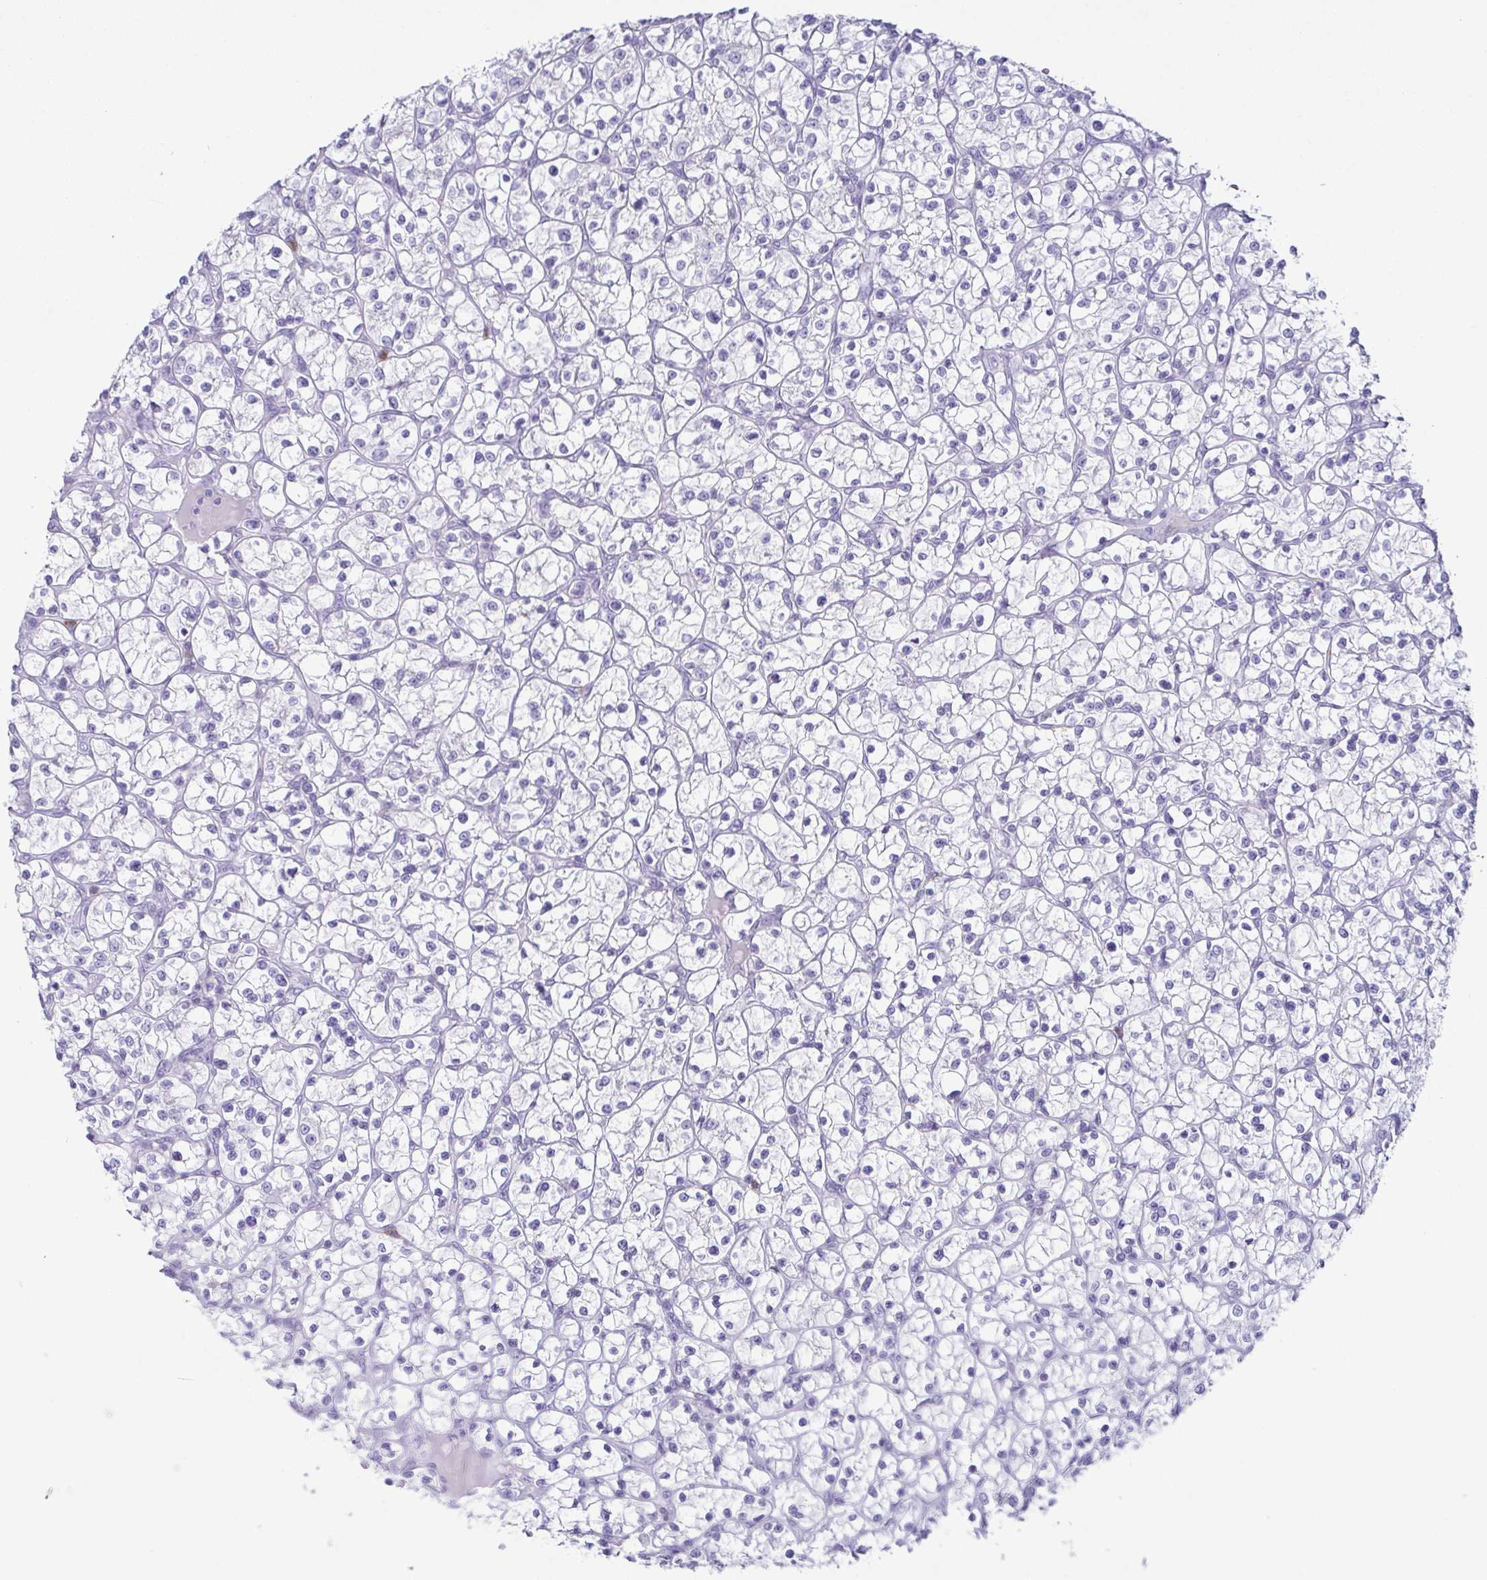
{"staining": {"intensity": "negative", "quantity": "none", "location": "none"}, "tissue": "renal cancer", "cell_type": "Tumor cells", "image_type": "cancer", "snomed": [{"axis": "morphology", "description": "Adenocarcinoma, NOS"}, {"axis": "topography", "description": "Kidney"}], "caption": "Tumor cells are negative for protein expression in human renal cancer (adenocarcinoma).", "gene": "AZU1", "patient": {"sex": "female", "age": 64}}